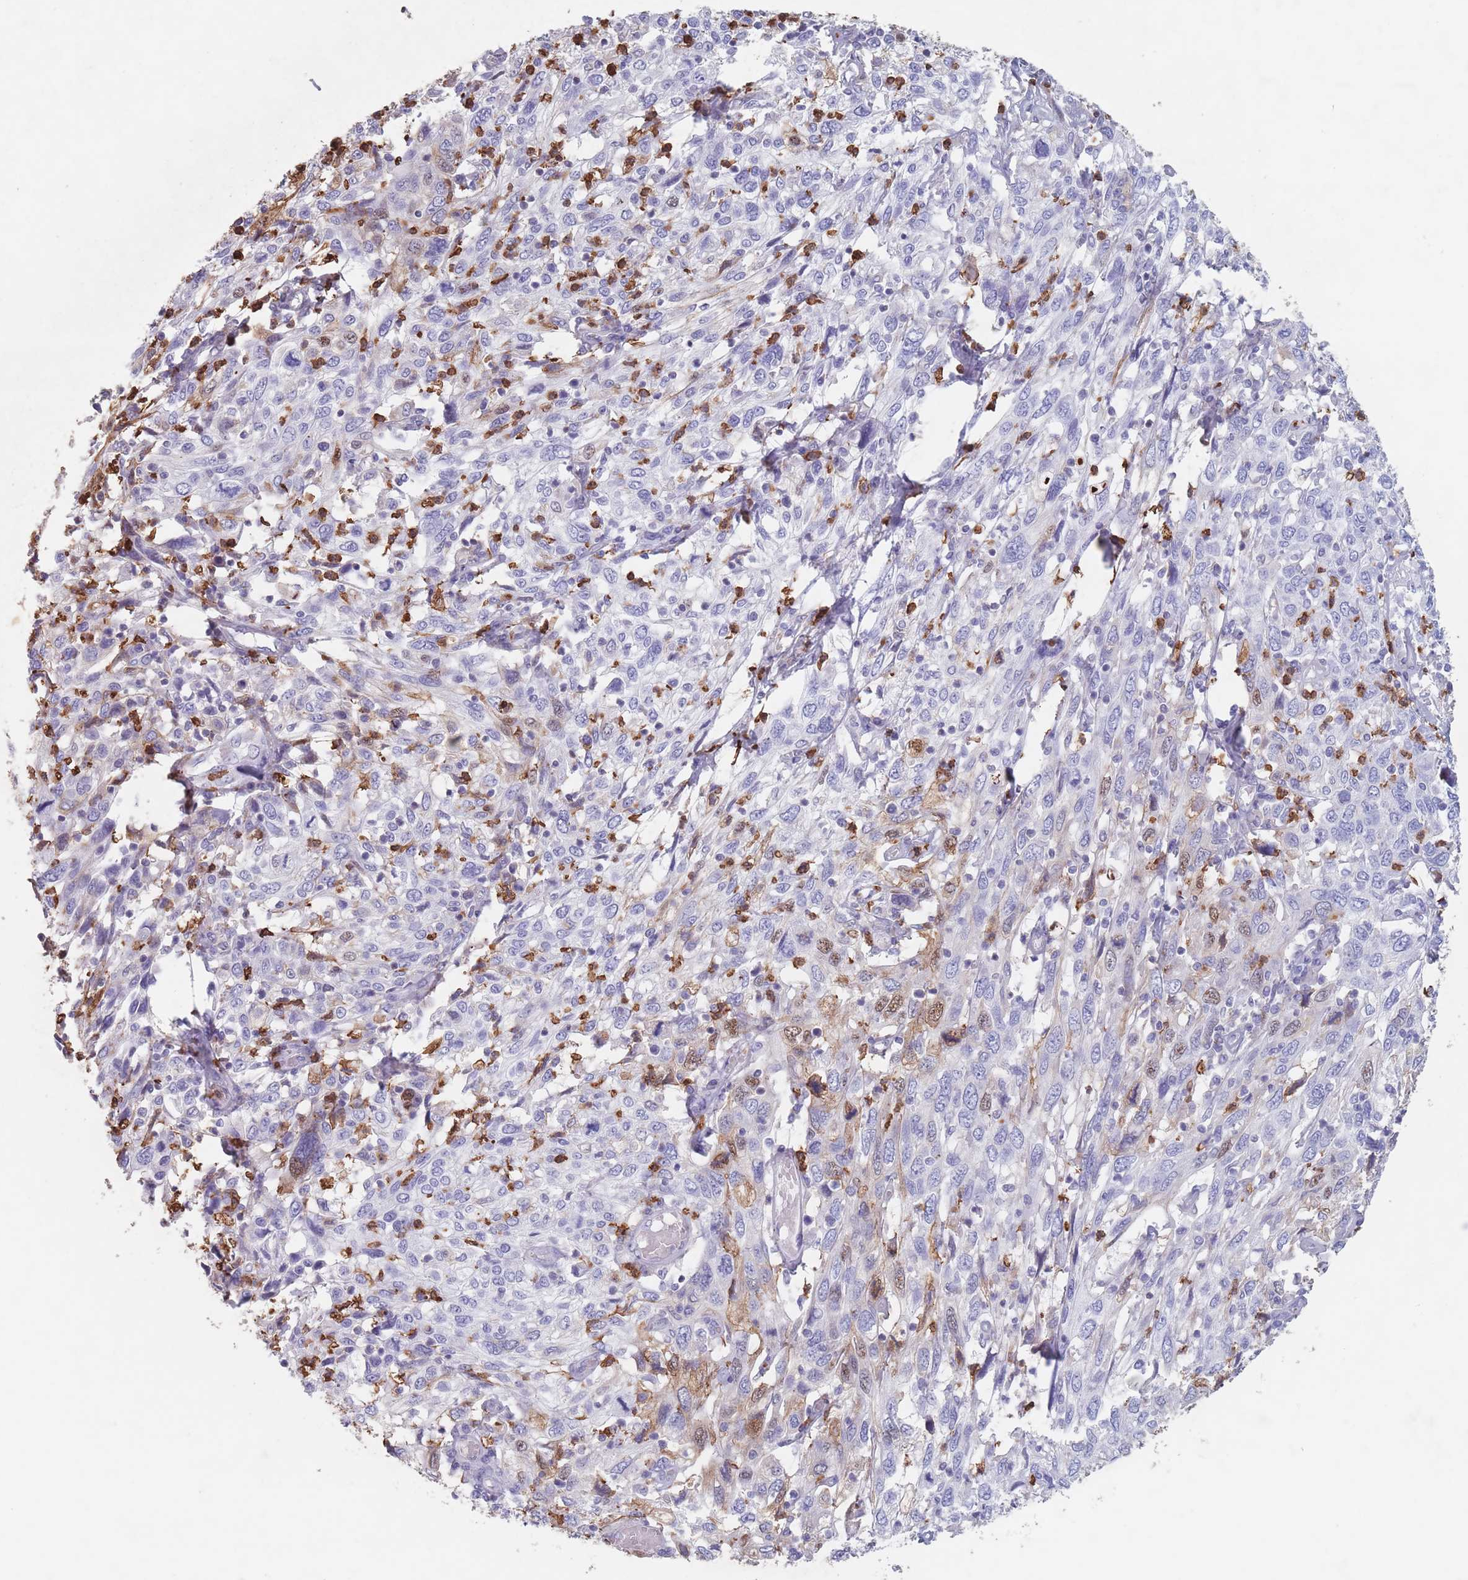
{"staining": {"intensity": "negative", "quantity": "none", "location": "none"}, "tissue": "cervical cancer", "cell_type": "Tumor cells", "image_type": "cancer", "snomed": [{"axis": "morphology", "description": "Squamous cell carcinoma, NOS"}, {"axis": "topography", "description": "Cervix"}], "caption": "Photomicrograph shows no significant protein positivity in tumor cells of cervical cancer.", "gene": "ATP1A3", "patient": {"sex": "female", "age": 46}}